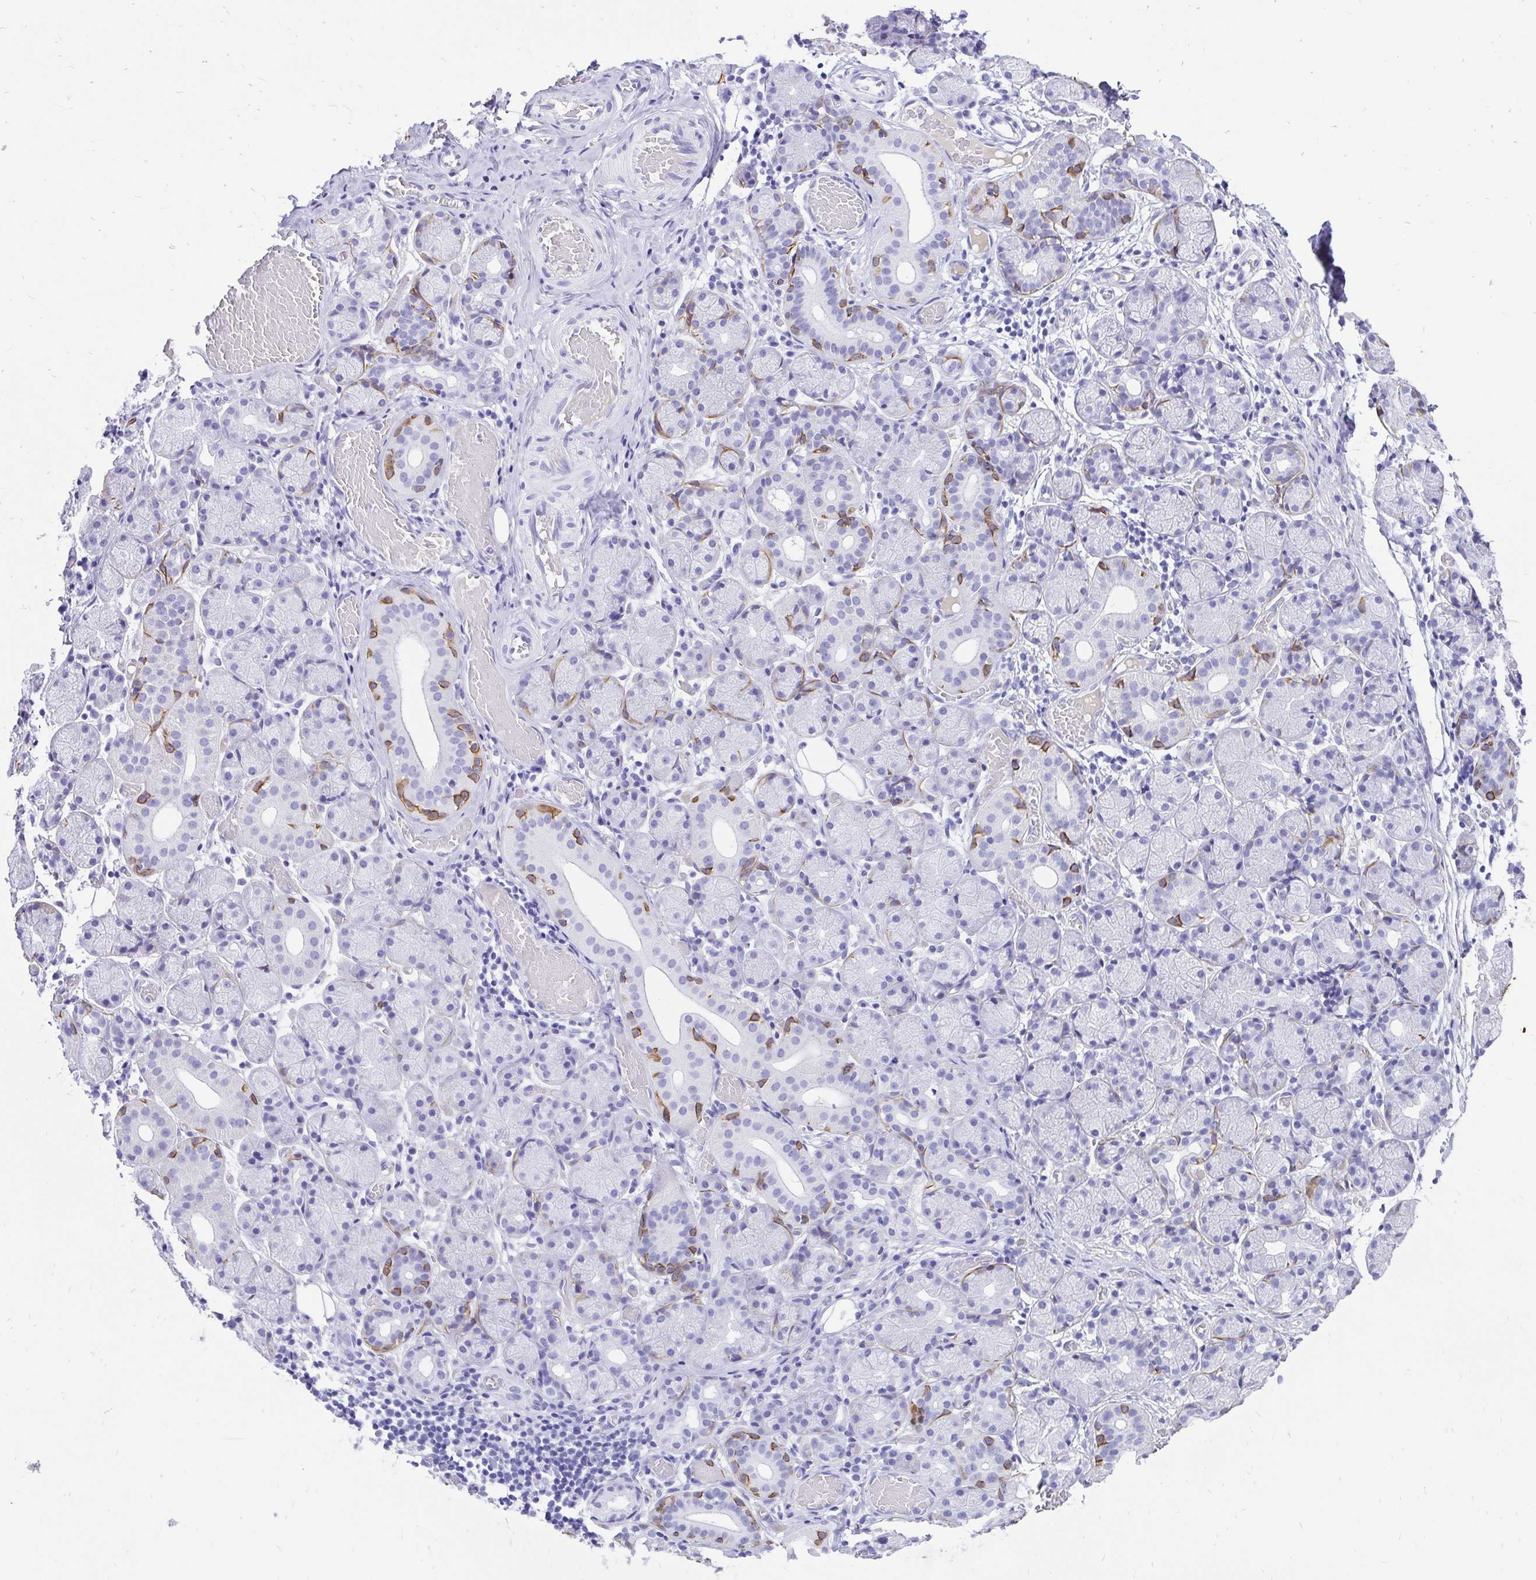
{"staining": {"intensity": "moderate", "quantity": "<25%", "location": "cytoplasmic/membranous"}, "tissue": "salivary gland", "cell_type": "Glandular cells", "image_type": "normal", "snomed": [{"axis": "morphology", "description": "Normal tissue, NOS"}, {"axis": "topography", "description": "Salivary gland"}], "caption": "A high-resolution micrograph shows IHC staining of benign salivary gland, which demonstrates moderate cytoplasmic/membranous positivity in about <25% of glandular cells. (Brightfield microscopy of DAB IHC at high magnification).", "gene": "KRT13", "patient": {"sex": "female", "age": 24}}